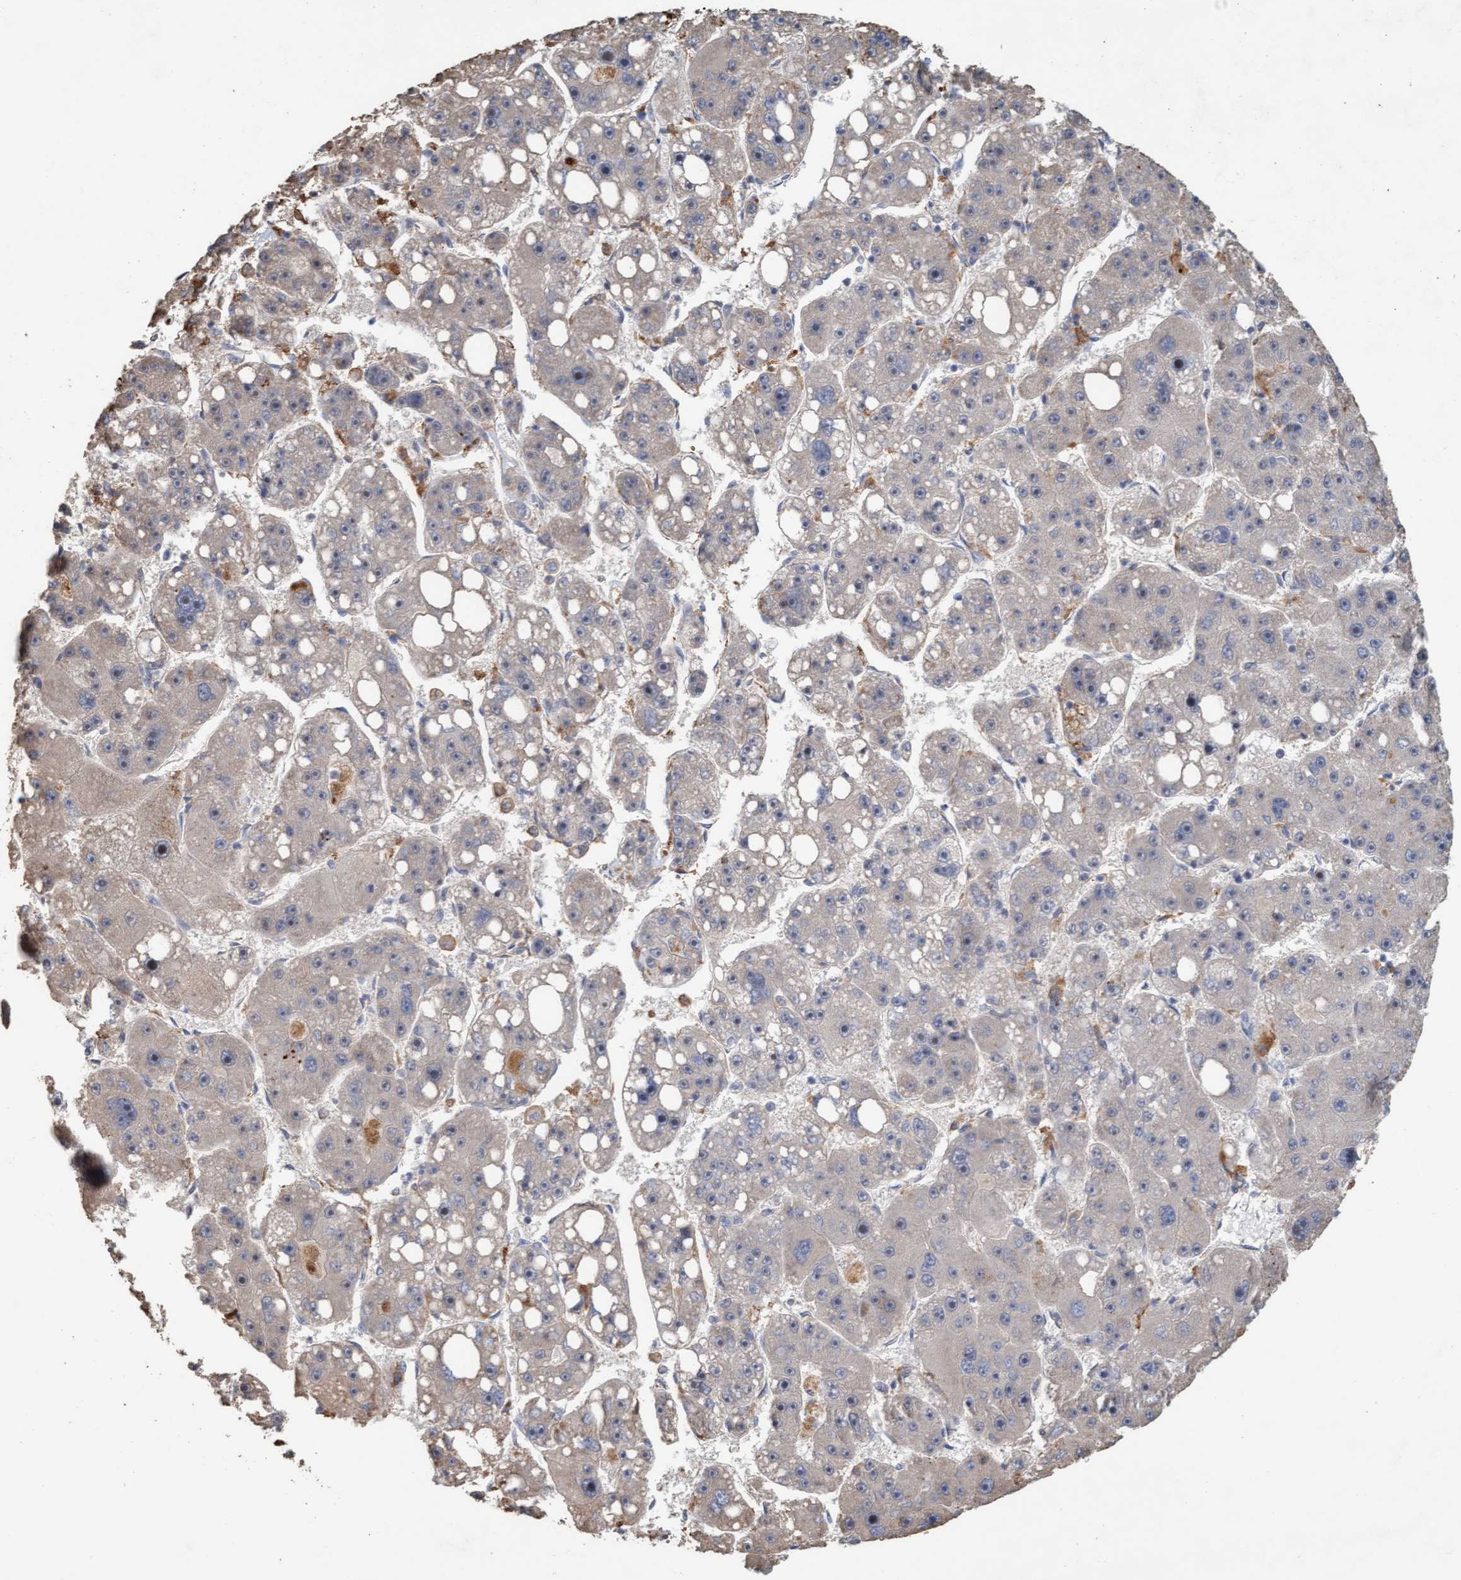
{"staining": {"intensity": "weak", "quantity": "25%-75%", "location": "cytoplasmic/membranous"}, "tissue": "liver cancer", "cell_type": "Tumor cells", "image_type": "cancer", "snomed": [{"axis": "morphology", "description": "Carcinoma, Hepatocellular, NOS"}, {"axis": "topography", "description": "Liver"}], "caption": "Human liver hepatocellular carcinoma stained with a brown dye reveals weak cytoplasmic/membranous positive expression in approximately 25%-75% of tumor cells.", "gene": "LONRF1", "patient": {"sex": "female", "age": 61}}